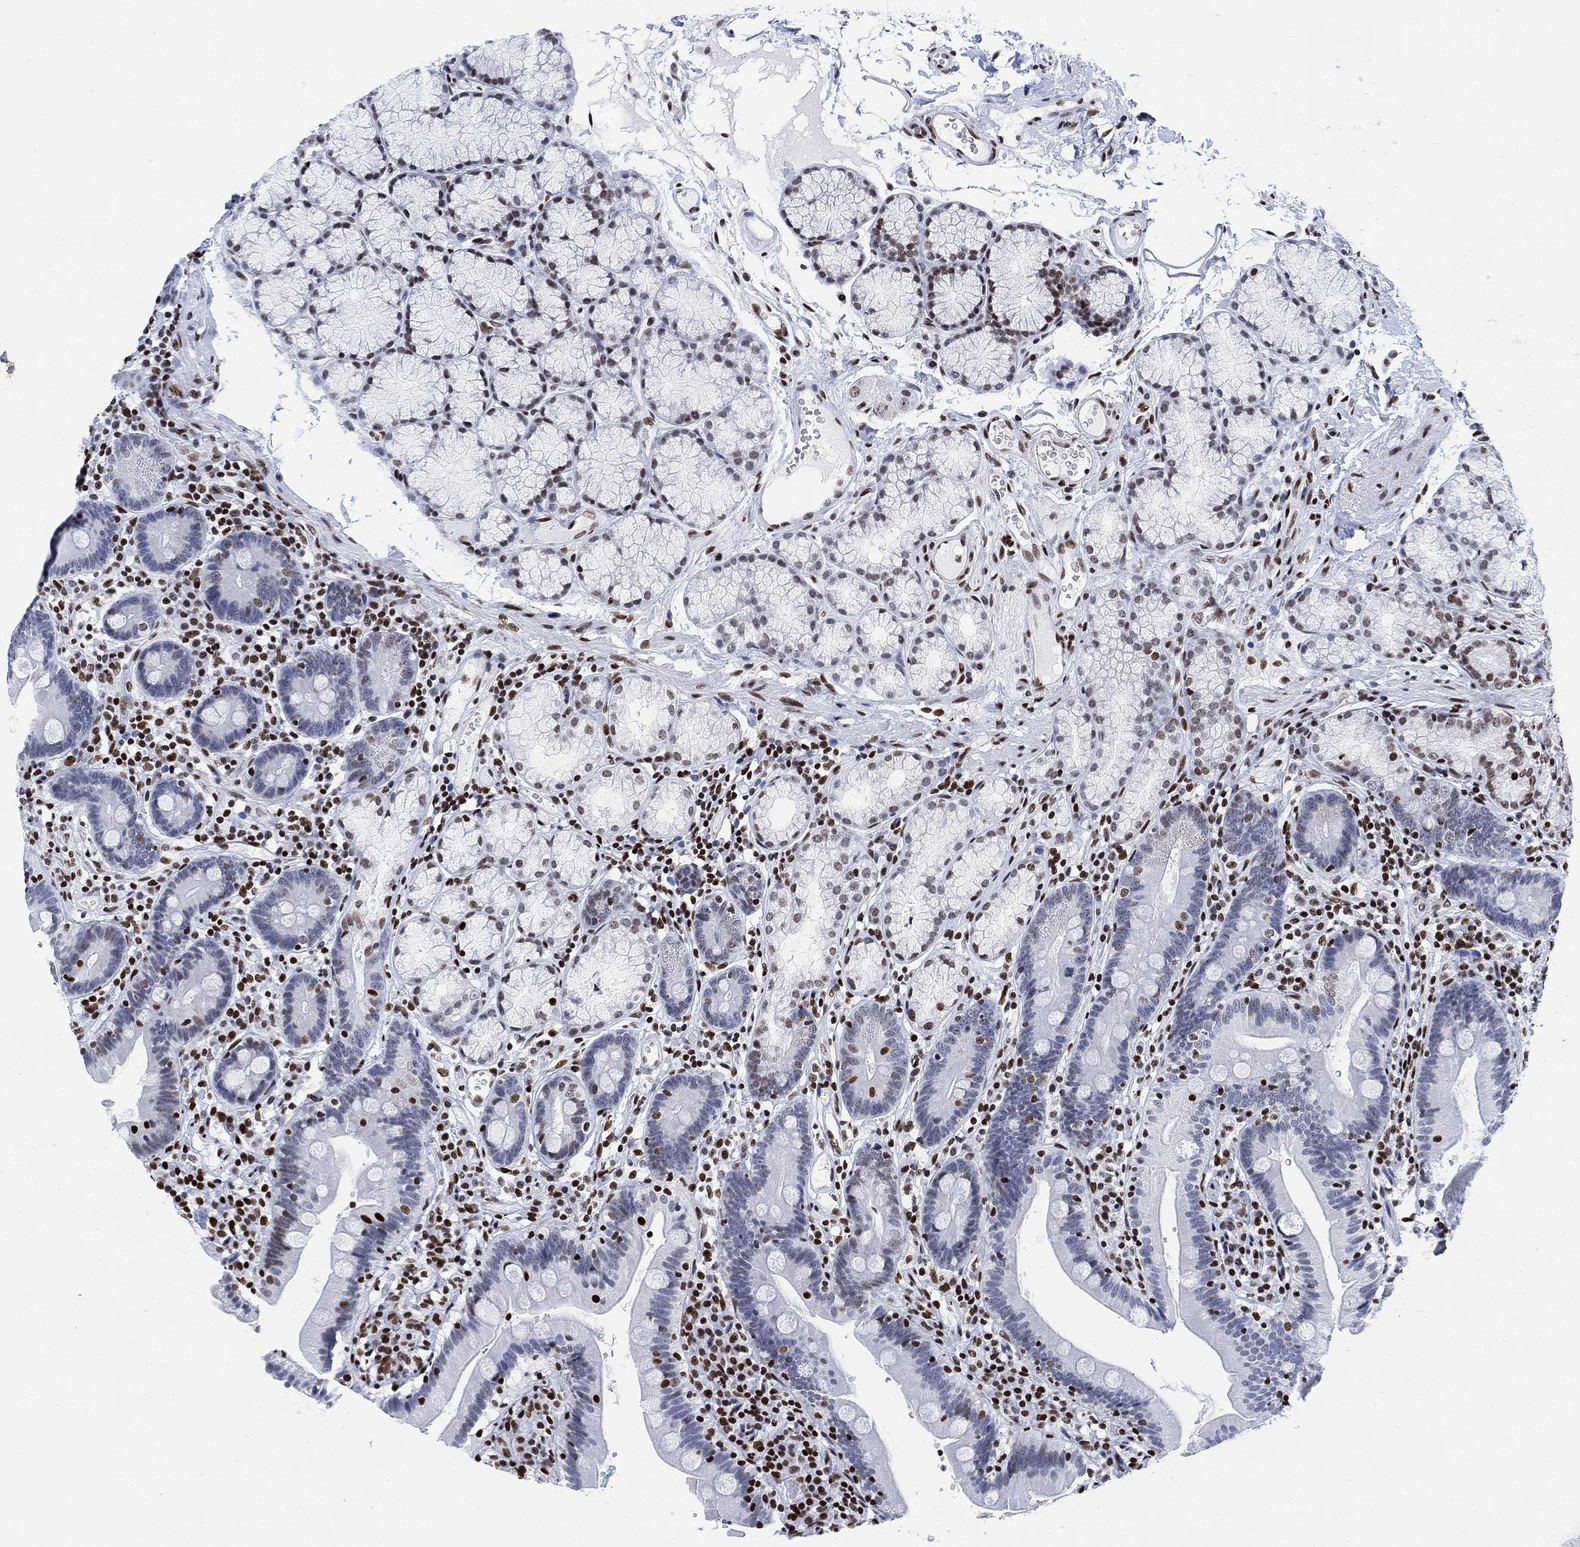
{"staining": {"intensity": "moderate", "quantity": "<25%", "location": "nuclear"}, "tissue": "duodenum", "cell_type": "Glandular cells", "image_type": "normal", "snomed": [{"axis": "morphology", "description": "Normal tissue, NOS"}, {"axis": "topography", "description": "Duodenum"}], "caption": "Moderate nuclear staining is present in approximately <25% of glandular cells in benign duodenum. The staining was performed using DAB, with brown indicating positive protein expression. Nuclei are stained blue with hematoxylin.", "gene": "H1", "patient": {"sex": "female", "age": 67}}